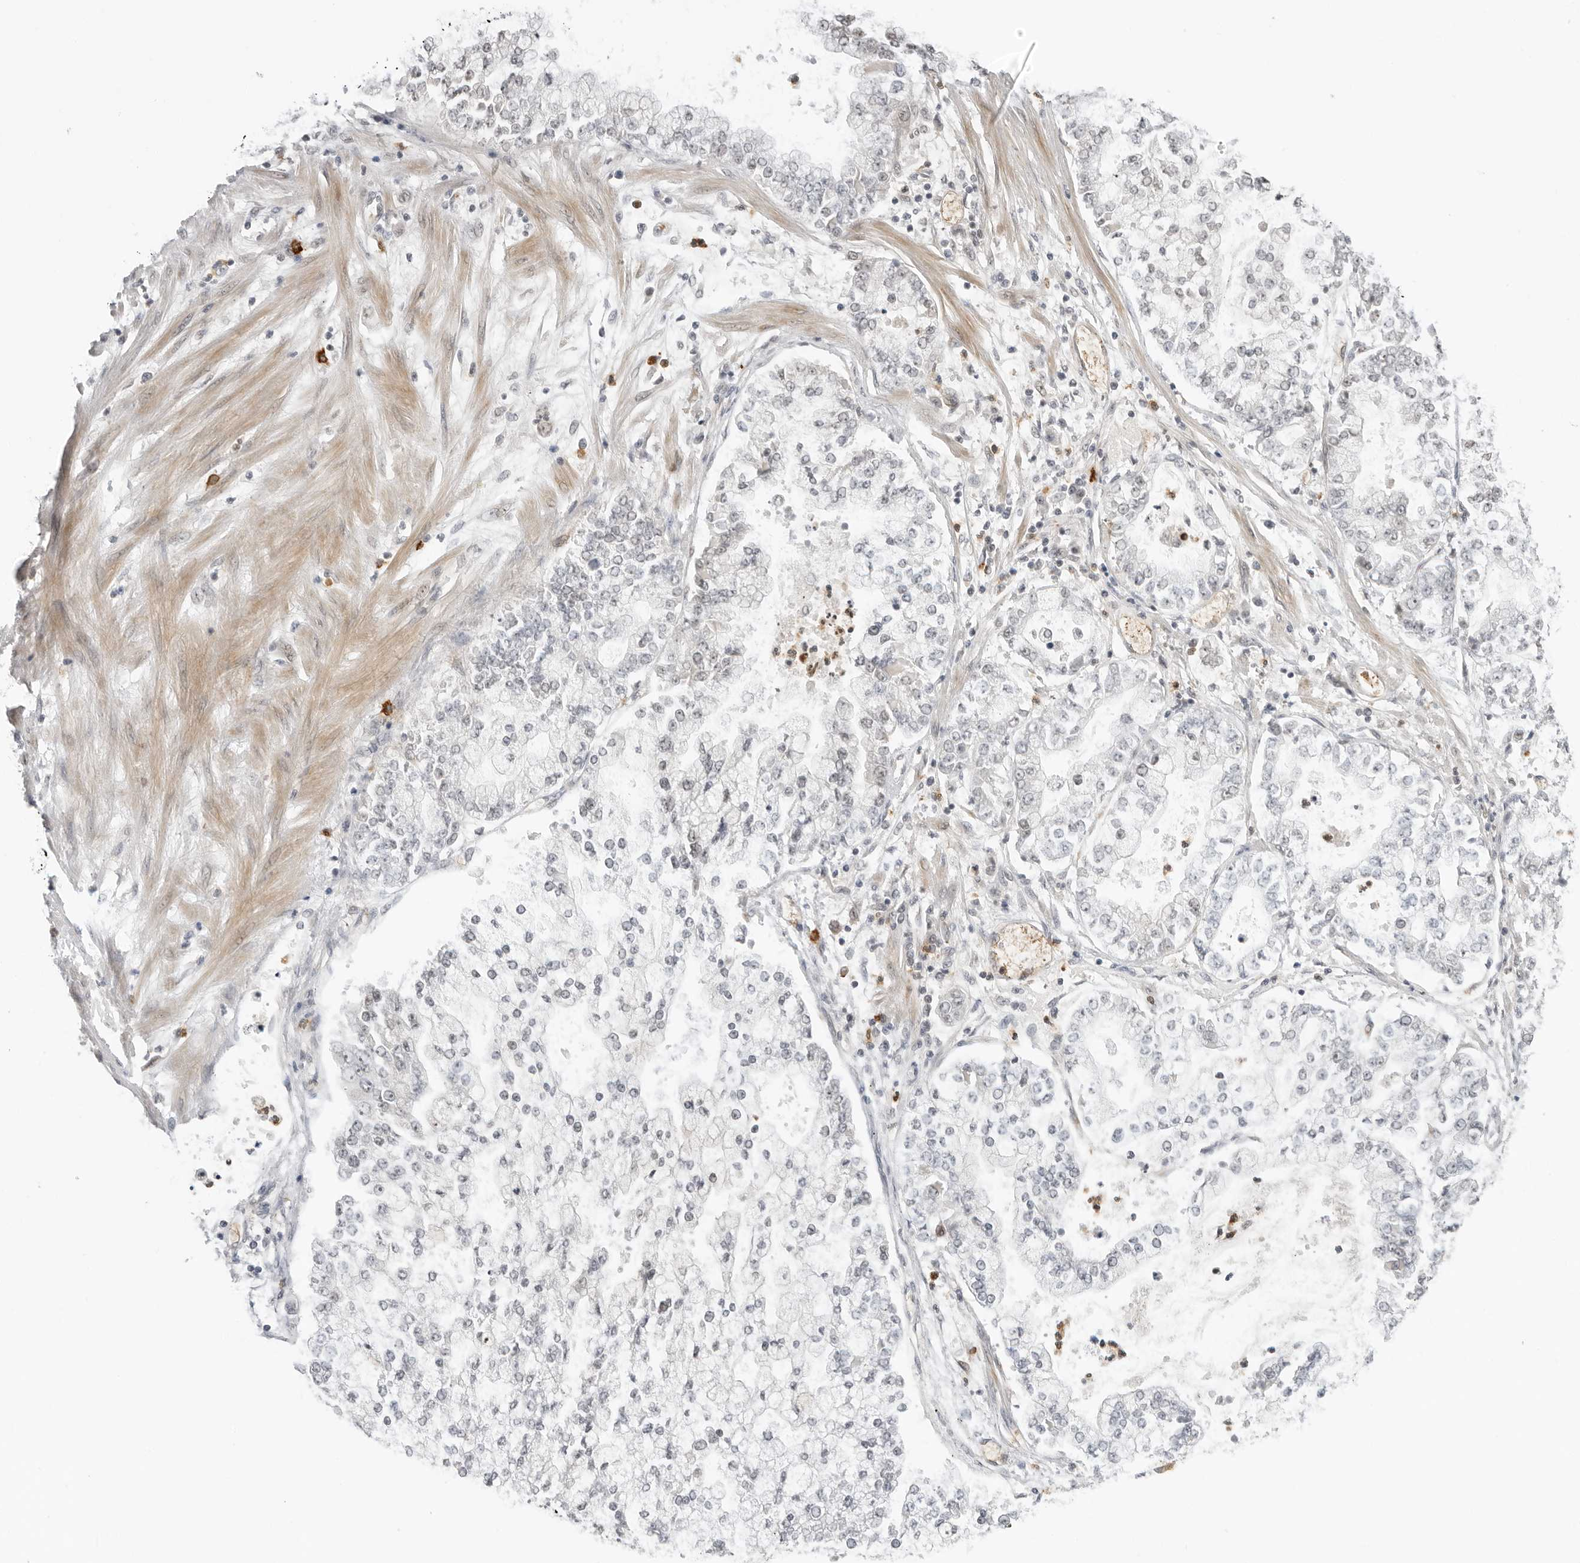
{"staining": {"intensity": "negative", "quantity": "none", "location": "none"}, "tissue": "stomach cancer", "cell_type": "Tumor cells", "image_type": "cancer", "snomed": [{"axis": "morphology", "description": "Adenocarcinoma, NOS"}, {"axis": "topography", "description": "Stomach"}], "caption": "This is an IHC photomicrograph of human adenocarcinoma (stomach). There is no positivity in tumor cells.", "gene": "SUGCT", "patient": {"sex": "male", "age": 76}}